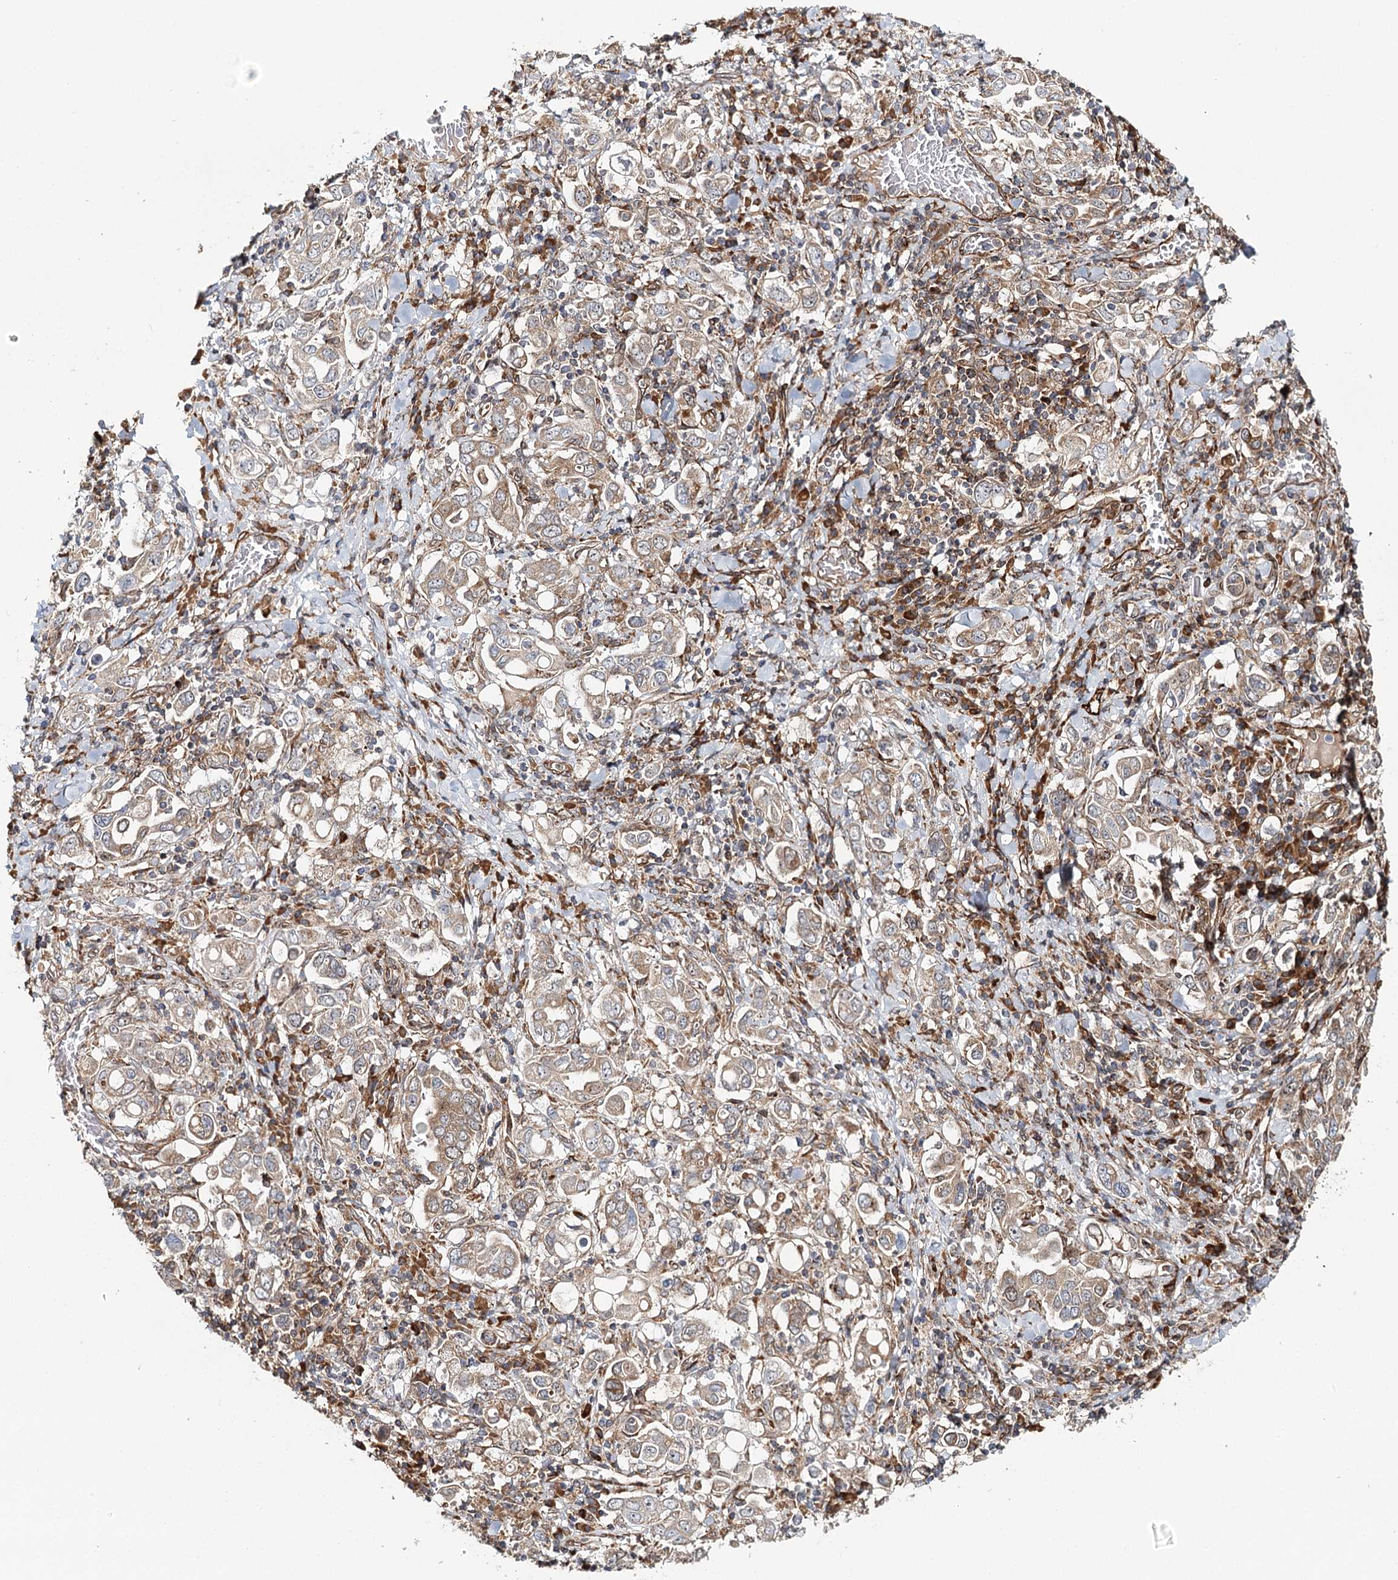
{"staining": {"intensity": "moderate", "quantity": ">75%", "location": "cytoplasmic/membranous"}, "tissue": "stomach cancer", "cell_type": "Tumor cells", "image_type": "cancer", "snomed": [{"axis": "morphology", "description": "Adenocarcinoma, NOS"}, {"axis": "topography", "description": "Stomach, upper"}], "caption": "Adenocarcinoma (stomach) tissue shows moderate cytoplasmic/membranous positivity in about >75% of tumor cells, visualized by immunohistochemistry.", "gene": "MKNK1", "patient": {"sex": "male", "age": 62}}